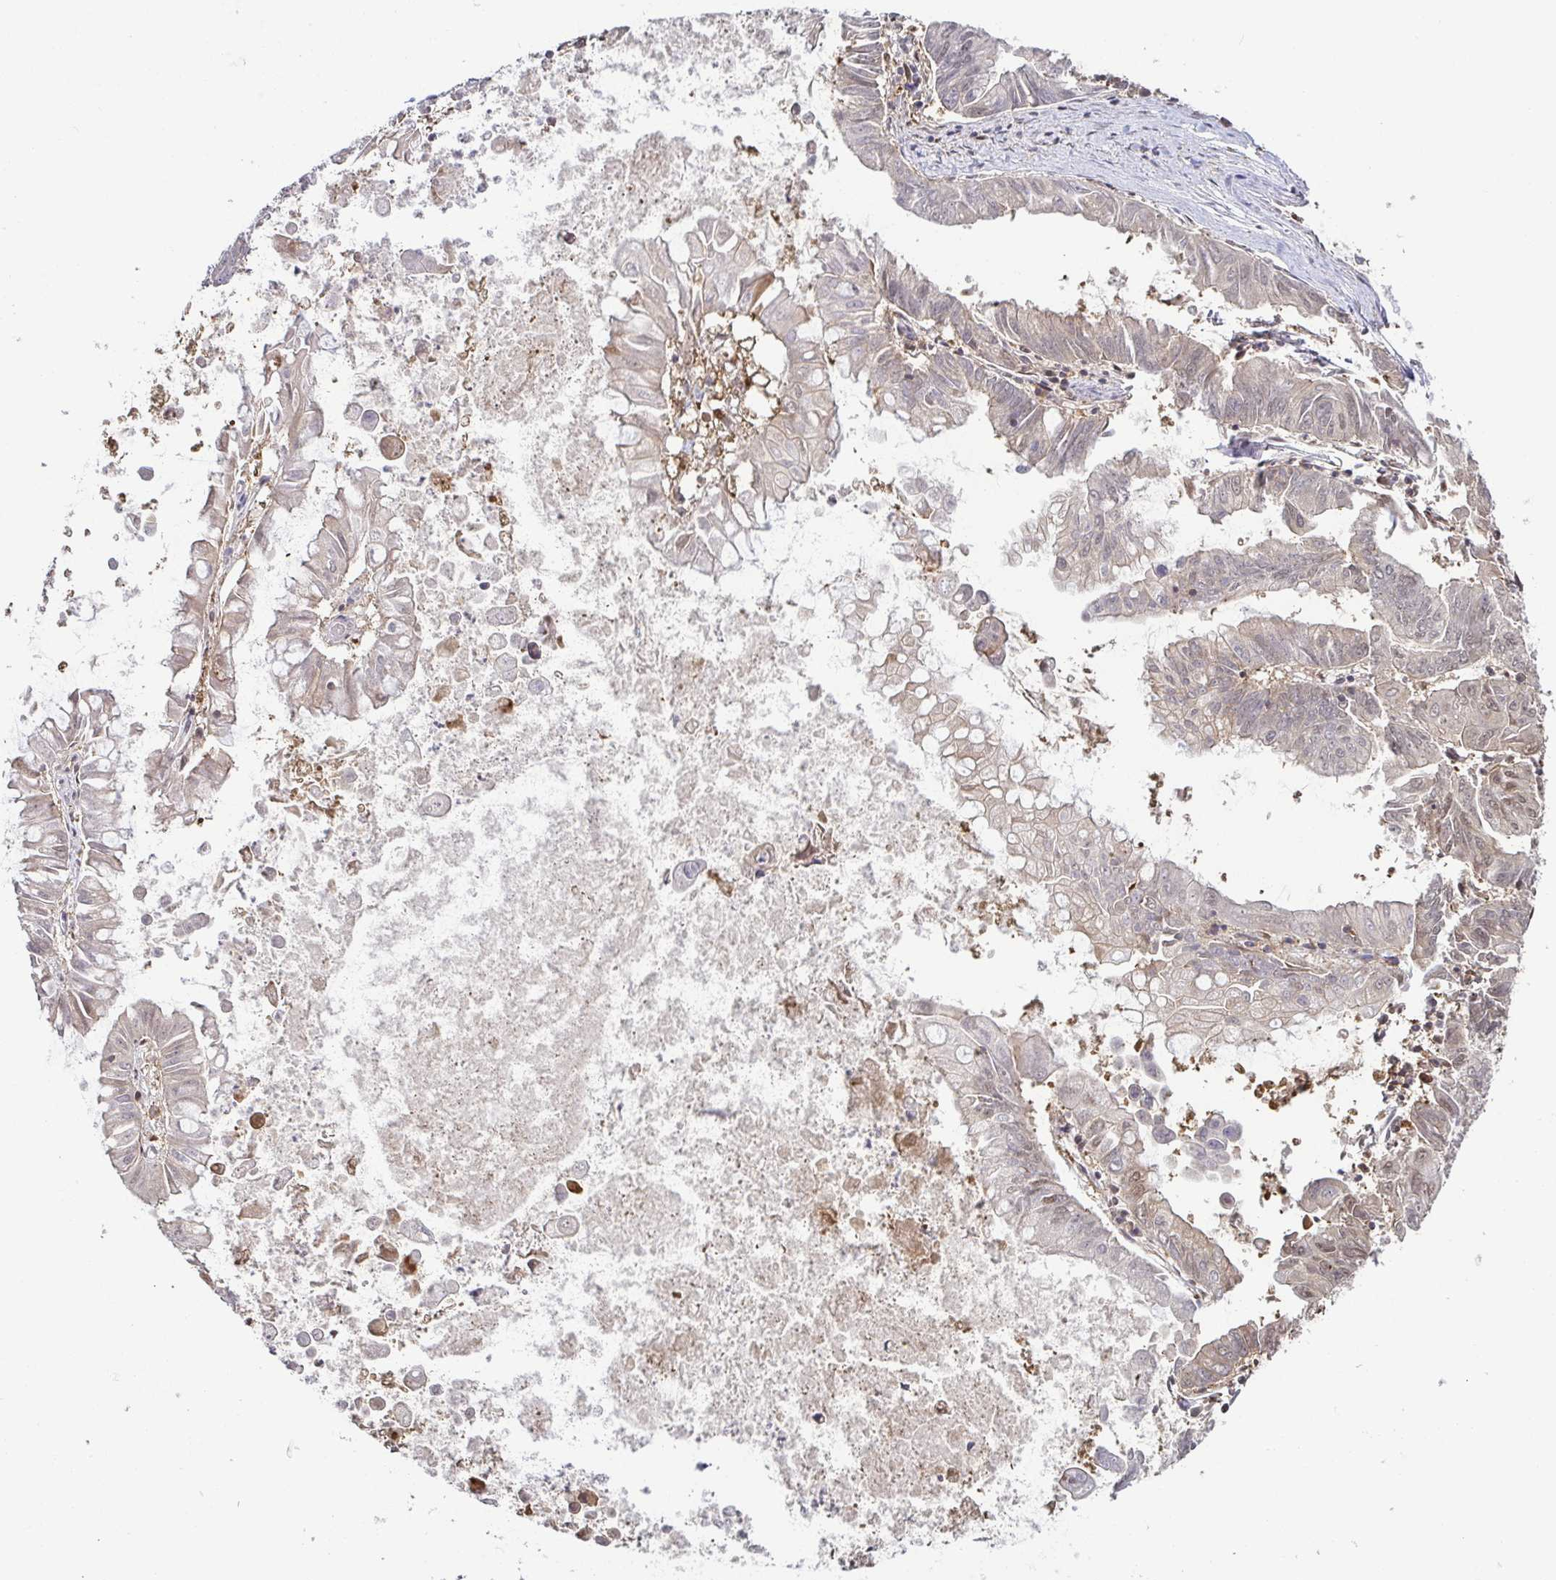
{"staining": {"intensity": "weak", "quantity": "25%-75%", "location": "cytoplasmic/membranous,nuclear"}, "tissue": "stomach cancer", "cell_type": "Tumor cells", "image_type": "cancer", "snomed": [{"axis": "morphology", "description": "Adenocarcinoma, NOS"}, {"axis": "topography", "description": "Stomach, upper"}], "caption": "A low amount of weak cytoplasmic/membranous and nuclear positivity is seen in approximately 25%-75% of tumor cells in stomach cancer tissue.", "gene": "PSMB9", "patient": {"sex": "male", "age": 80}}